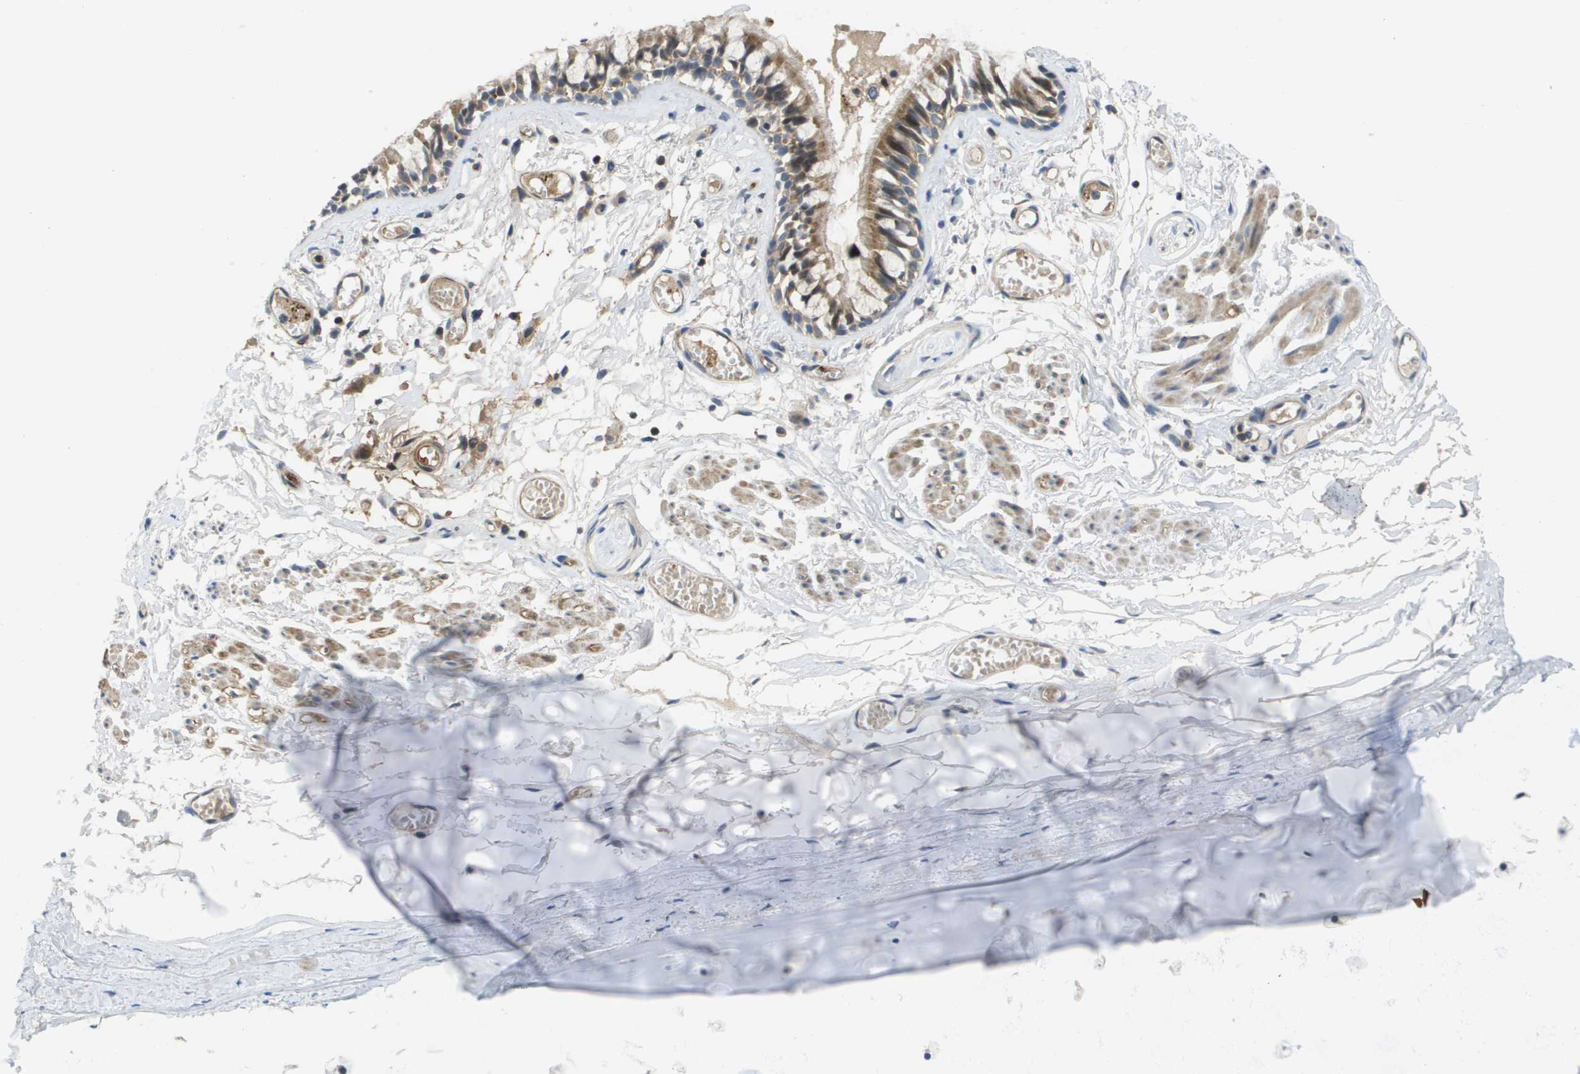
{"staining": {"intensity": "strong", "quantity": ">75%", "location": "cytoplasmic/membranous"}, "tissue": "bronchus", "cell_type": "Respiratory epithelial cells", "image_type": "normal", "snomed": [{"axis": "morphology", "description": "Normal tissue, NOS"}, {"axis": "morphology", "description": "Inflammation, NOS"}, {"axis": "topography", "description": "Cartilage tissue"}, {"axis": "topography", "description": "Lung"}], "caption": "Immunohistochemistry image of unremarkable human bronchus stained for a protein (brown), which displays high levels of strong cytoplasmic/membranous expression in about >75% of respiratory epithelial cells.", "gene": "RBM38", "patient": {"sex": "male", "age": 71}}